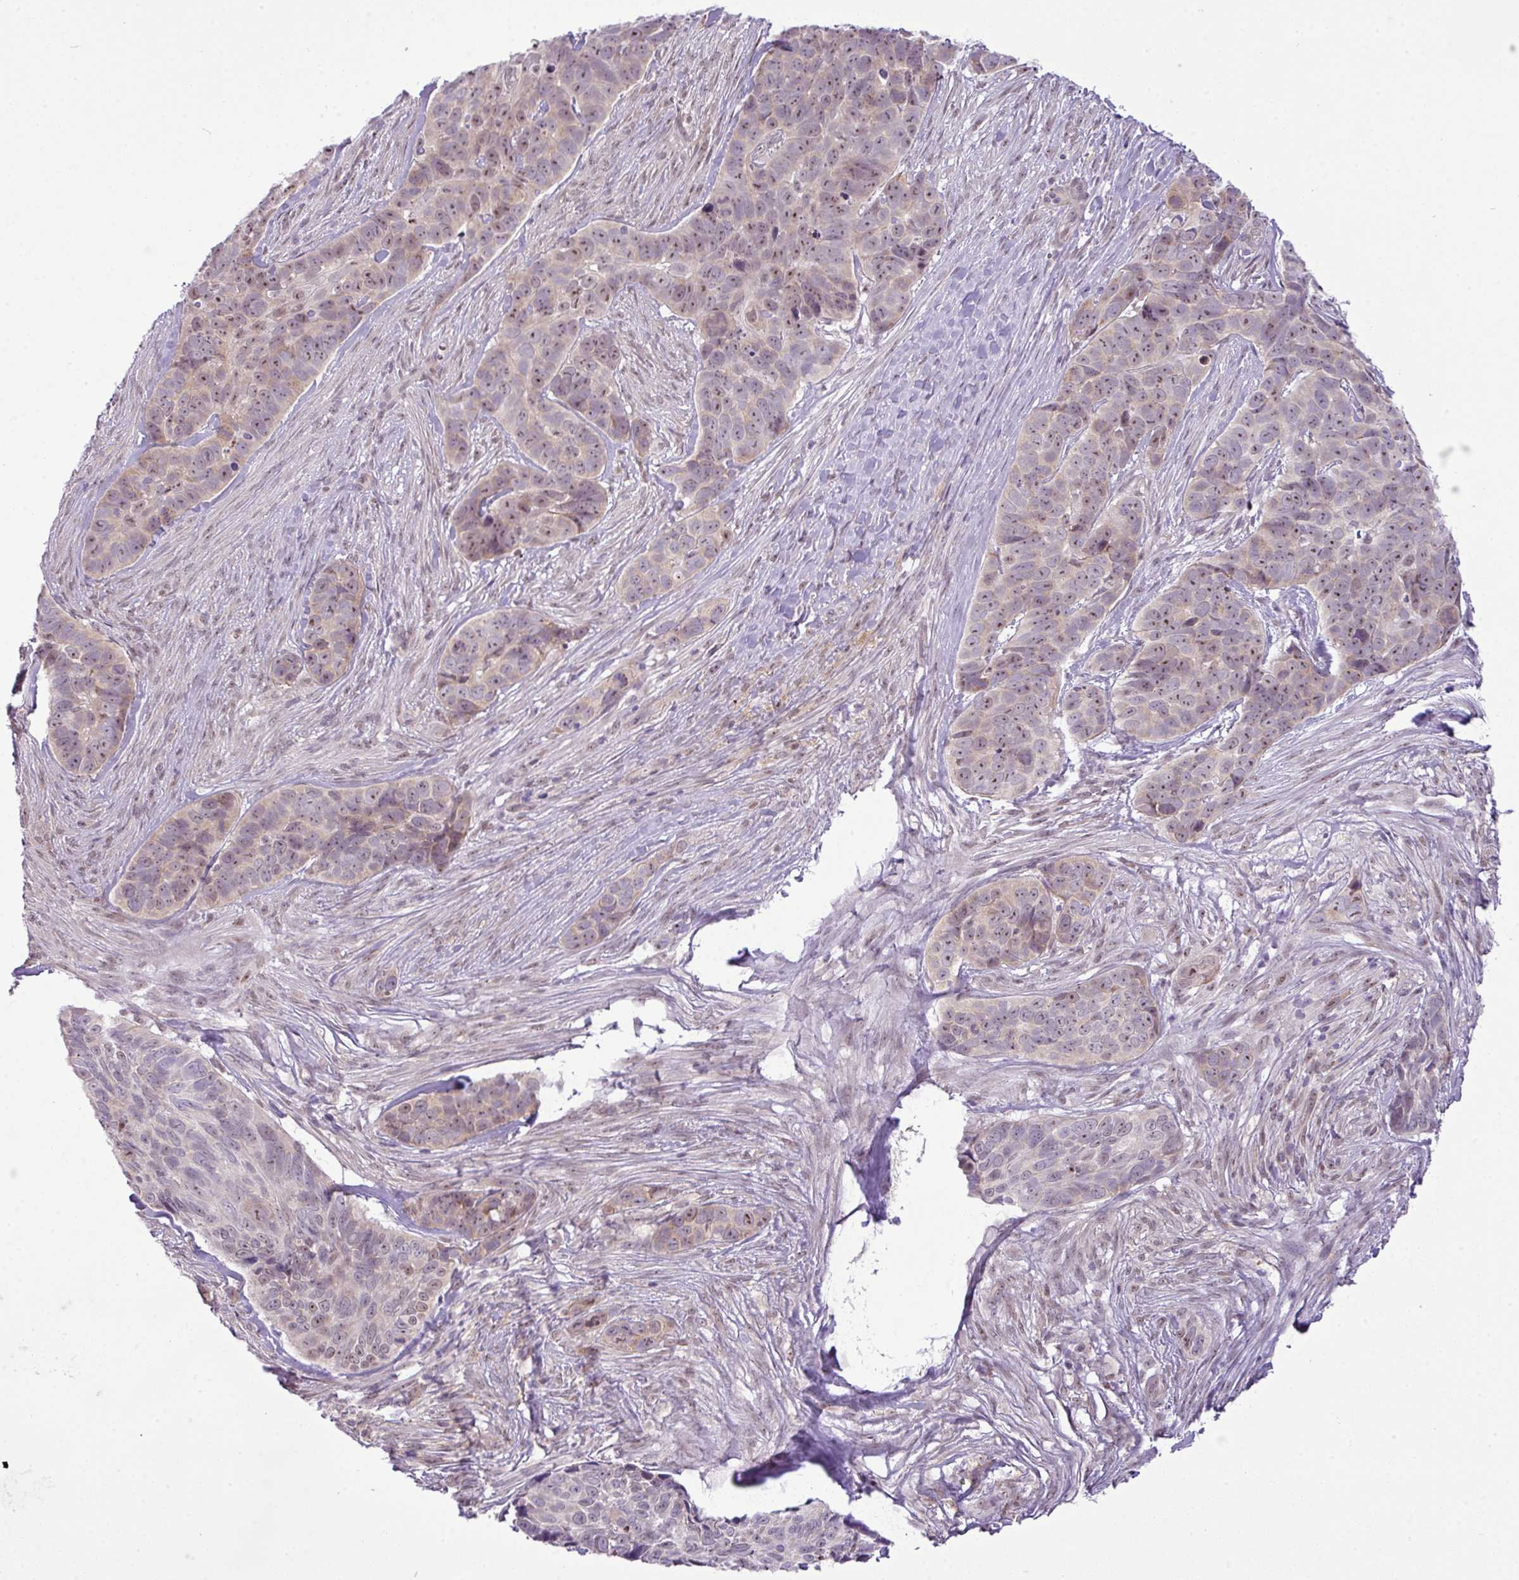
{"staining": {"intensity": "moderate", "quantity": "25%-75%", "location": "cytoplasmic/membranous,nuclear"}, "tissue": "skin cancer", "cell_type": "Tumor cells", "image_type": "cancer", "snomed": [{"axis": "morphology", "description": "Basal cell carcinoma"}, {"axis": "topography", "description": "Skin"}], "caption": "Protein analysis of basal cell carcinoma (skin) tissue exhibits moderate cytoplasmic/membranous and nuclear staining in approximately 25%-75% of tumor cells. (DAB = brown stain, brightfield microscopy at high magnification).", "gene": "MAK16", "patient": {"sex": "female", "age": 82}}